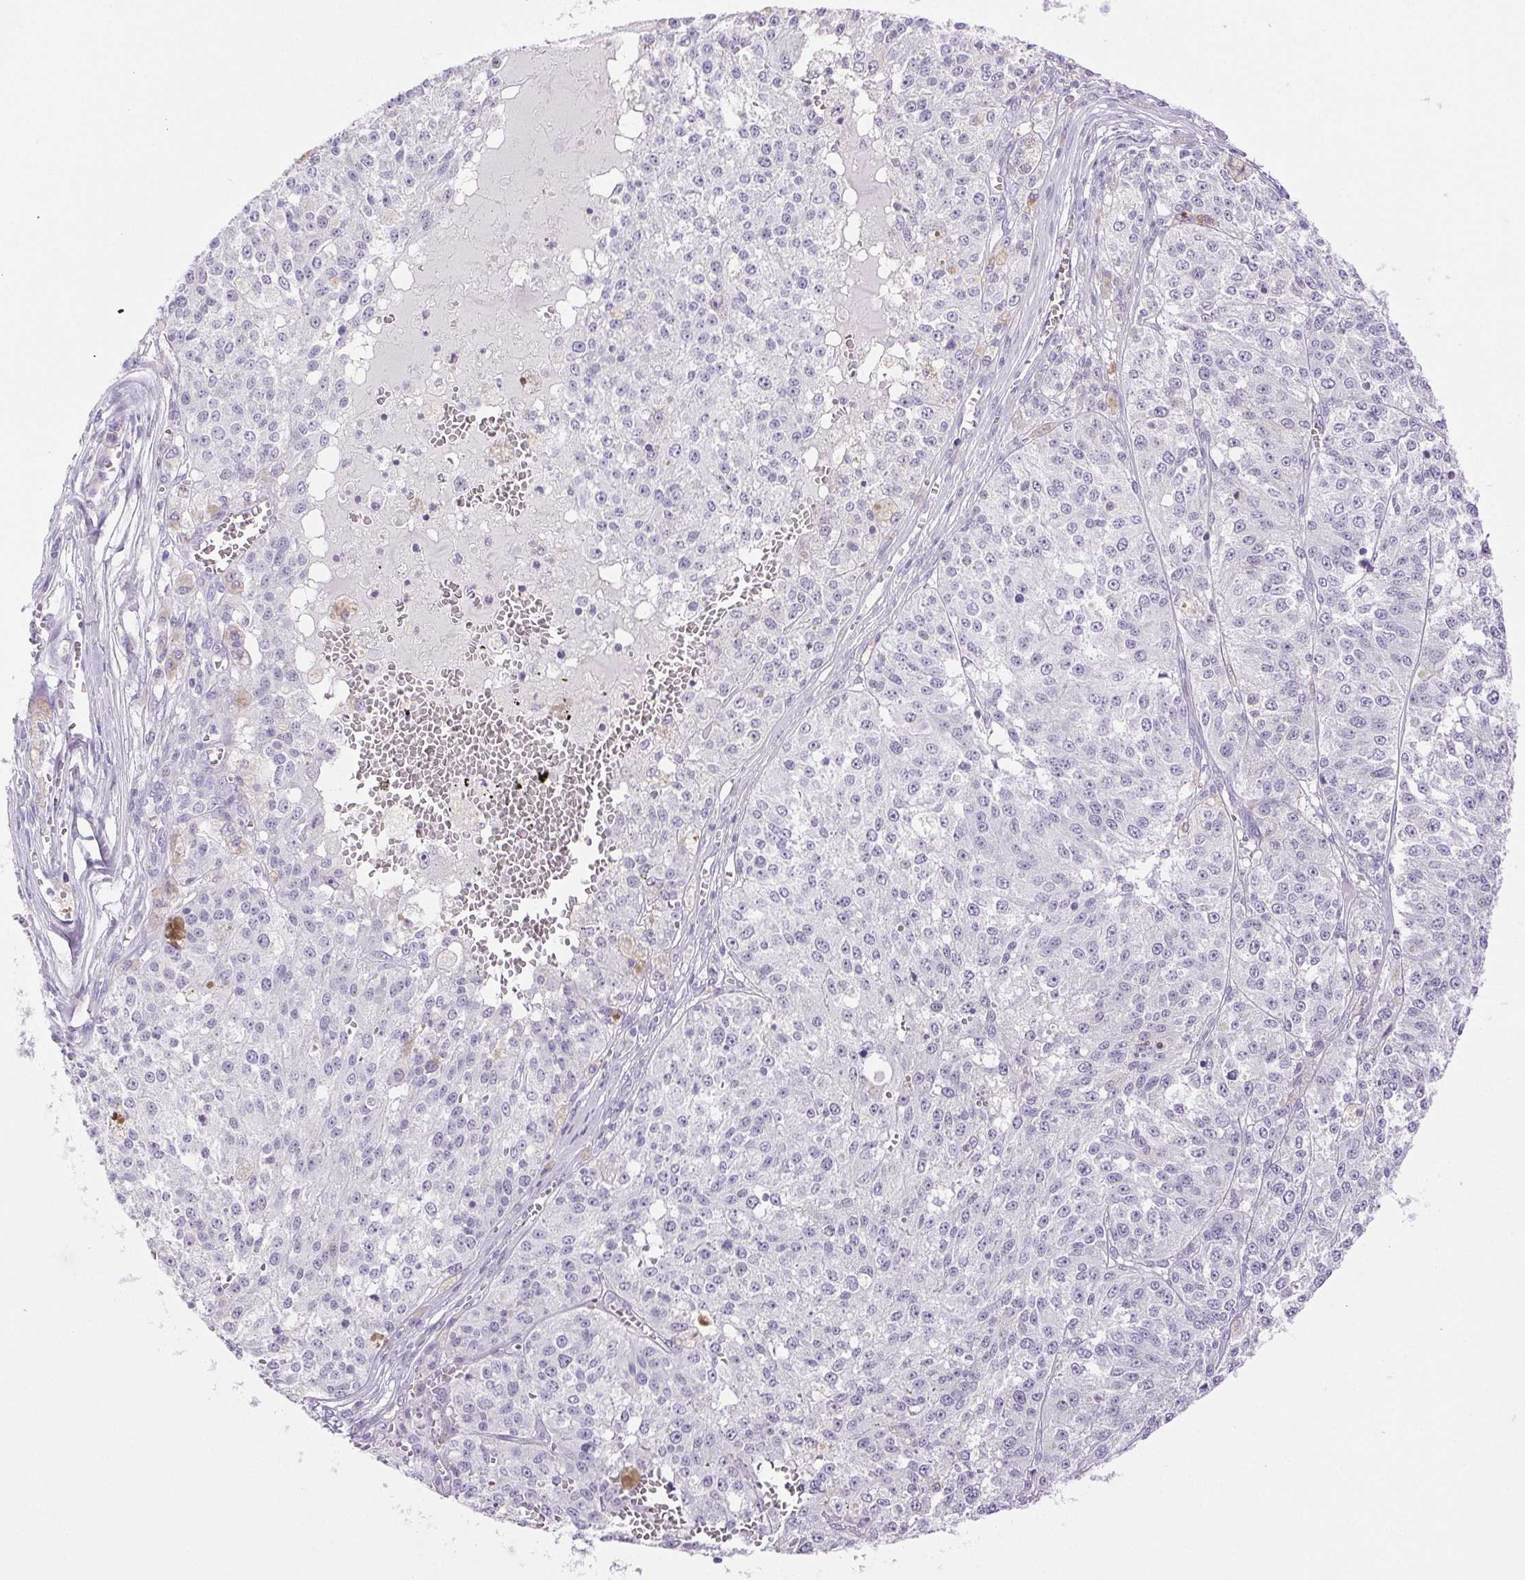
{"staining": {"intensity": "negative", "quantity": "none", "location": "none"}, "tissue": "melanoma", "cell_type": "Tumor cells", "image_type": "cancer", "snomed": [{"axis": "morphology", "description": "Malignant melanoma, Metastatic site"}, {"axis": "topography", "description": "Lymph node"}], "caption": "Immunohistochemical staining of malignant melanoma (metastatic site) shows no significant positivity in tumor cells.", "gene": "PAPPA2", "patient": {"sex": "female", "age": 64}}